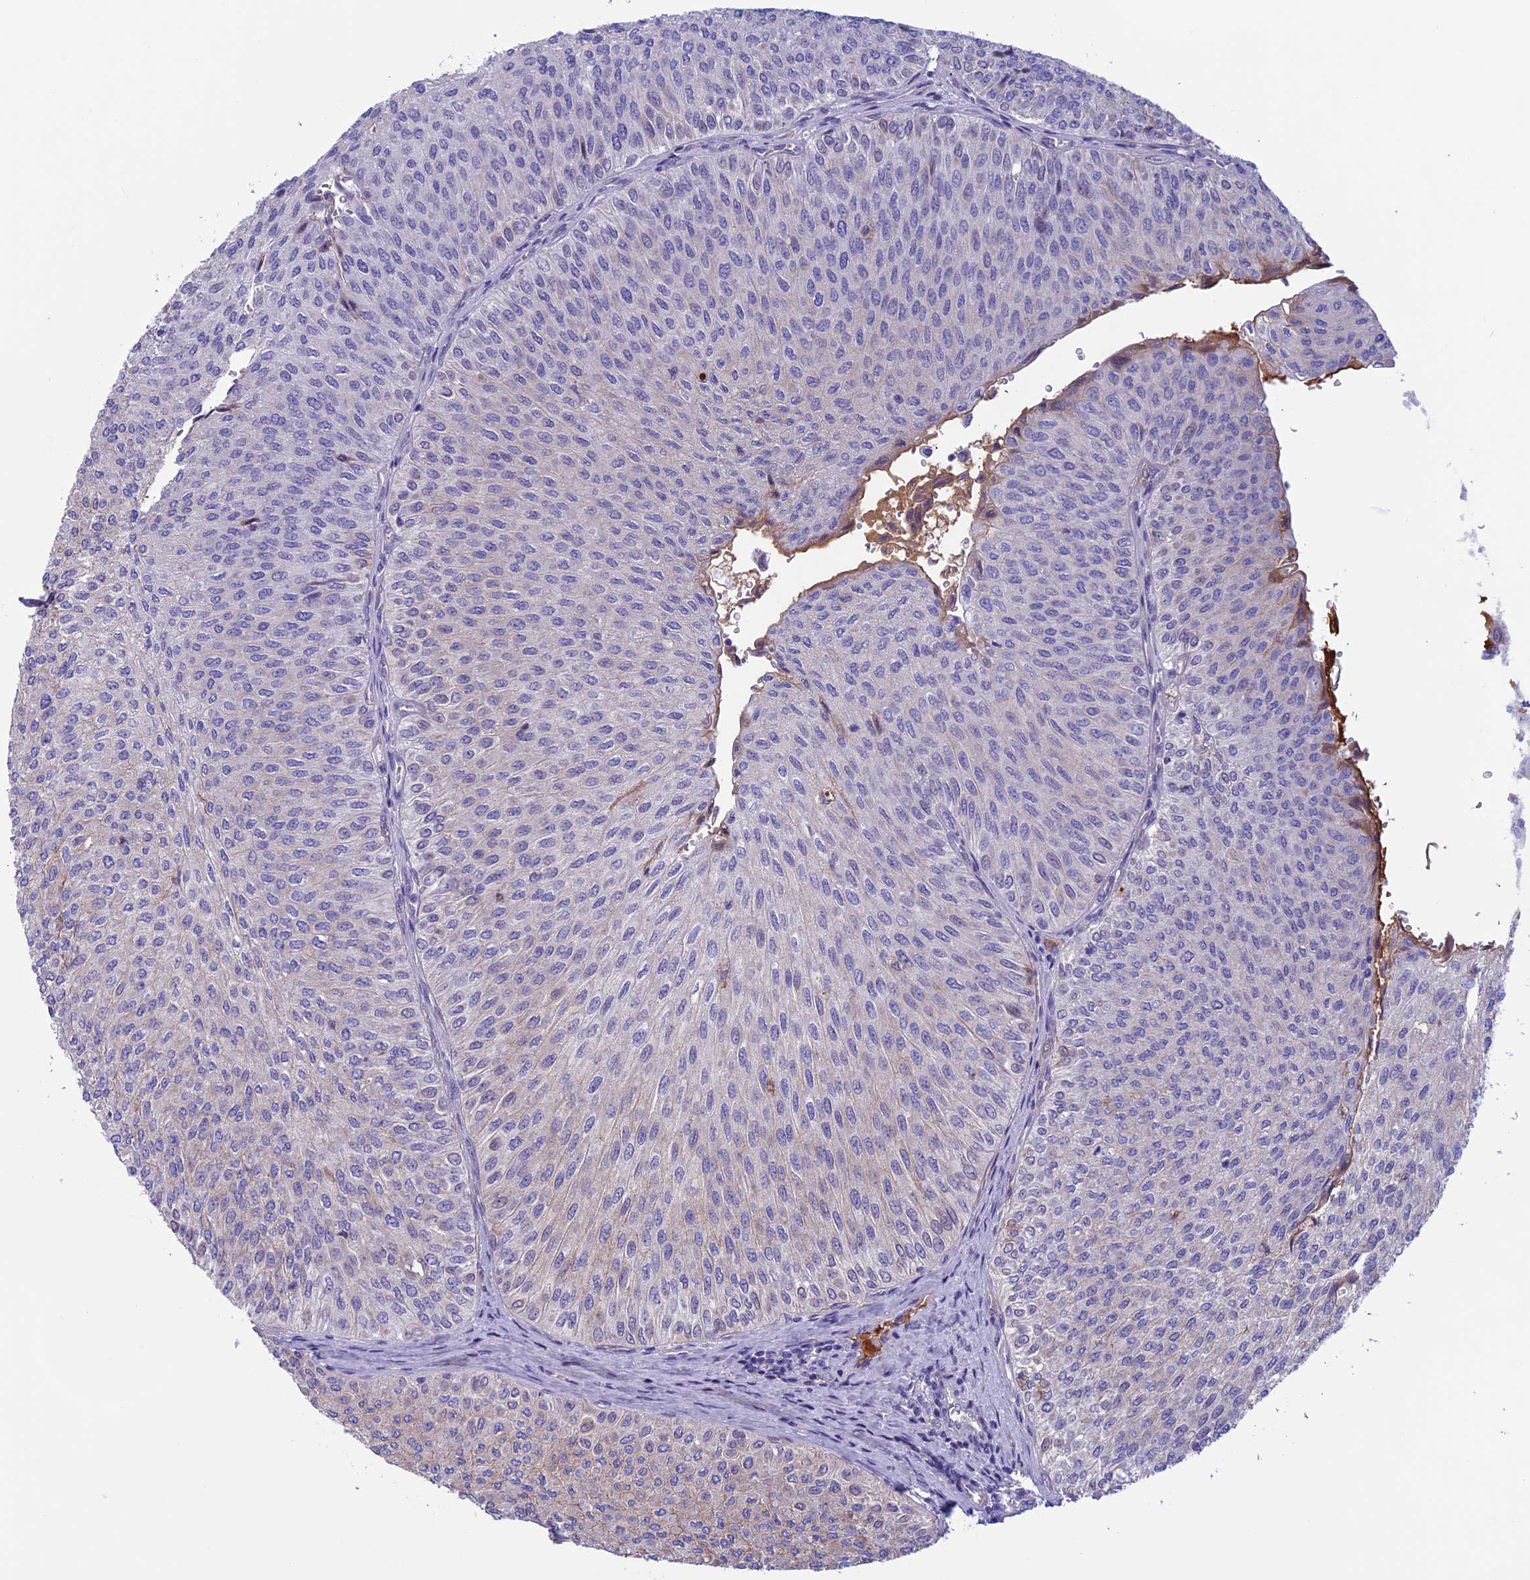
{"staining": {"intensity": "negative", "quantity": "none", "location": "none"}, "tissue": "urothelial cancer", "cell_type": "Tumor cells", "image_type": "cancer", "snomed": [{"axis": "morphology", "description": "Urothelial carcinoma, Low grade"}, {"axis": "topography", "description": "Urinary bladder"}], "caption": "Tumor cells show no significant protein expression in low-grade urothelial carcinoma. (DAB (3,3'-diaminobenzidine) IHC visualized using brightfield microscopy, high magnification).", "gene": "ANGPTL2", "patient": {"sex": "male", "age": 78}}